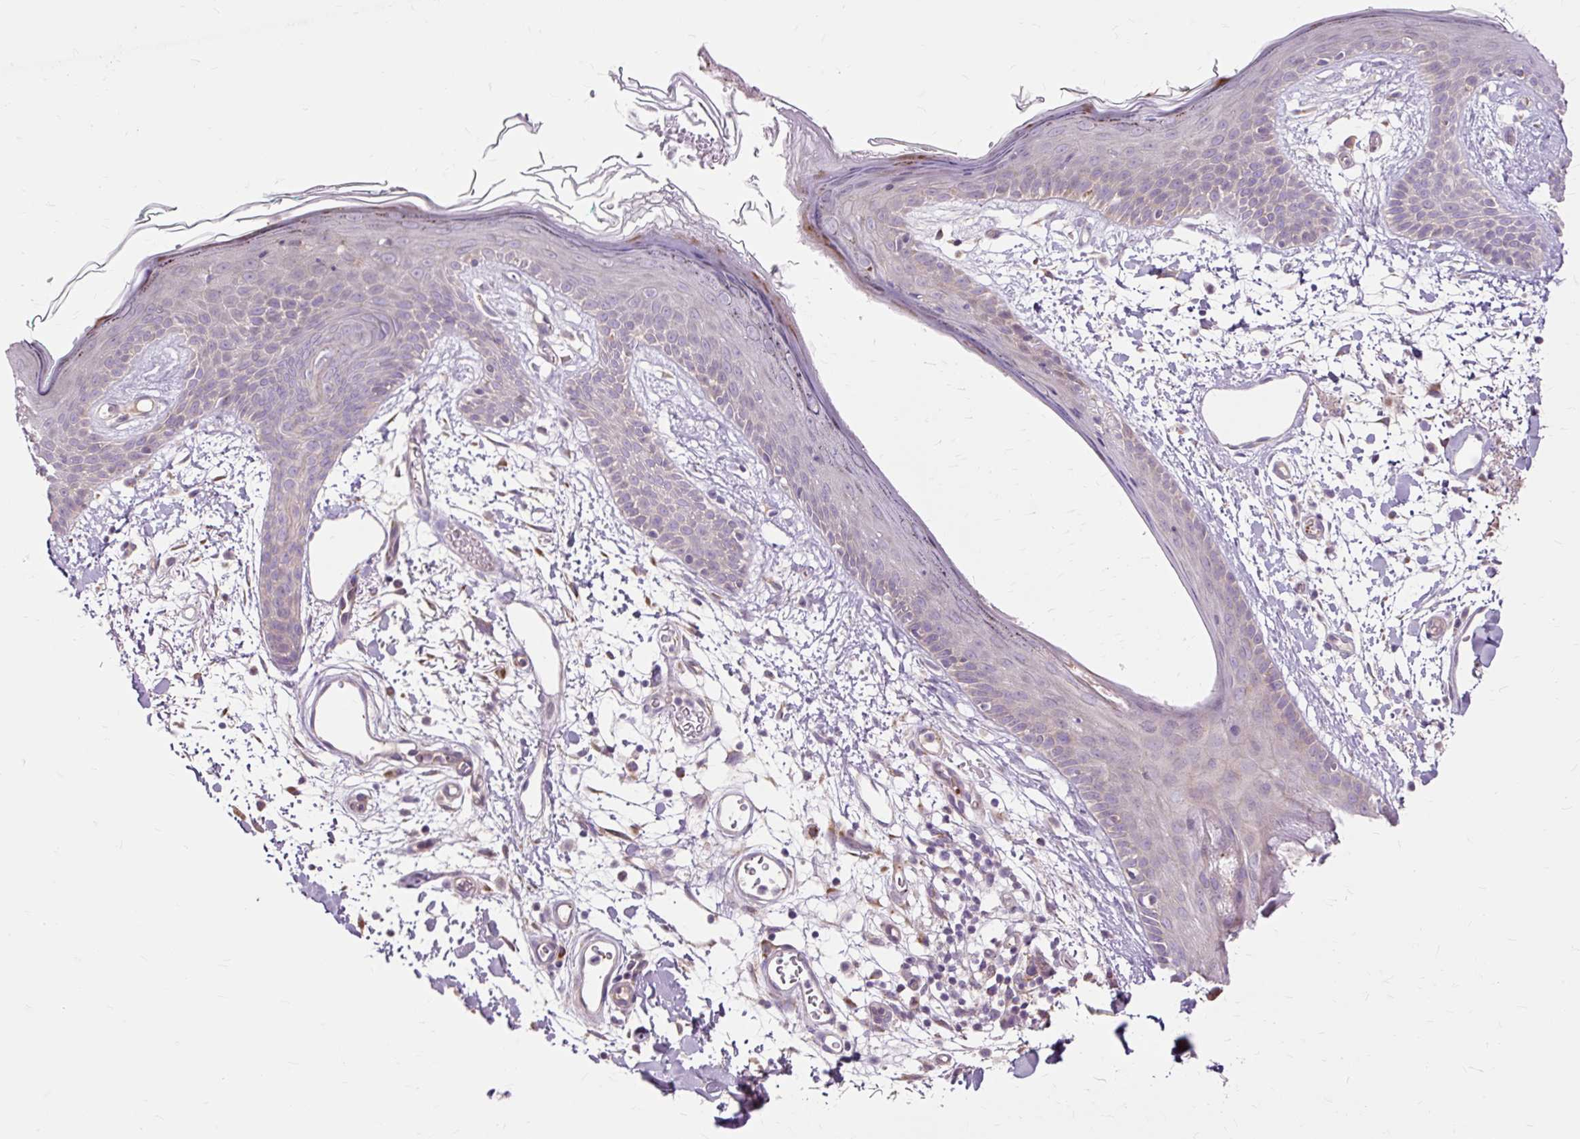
{"staining": {"intensity": "negative", "quantity": "none", "location": "none"}, "tissue": "skin", "cell_type": "Fibroblasts", "image_type": "normal", "snomed": [{"axis": "morphology", "description": "Normal tissue, NOS"}, {"axis": "topography", "description": "Skin"}], "caption": "The image reveals no staining of fibroblasts in unremarkable skin.", "gene": "PDZD2", "patient": {"sex": "male", "age": 79}}